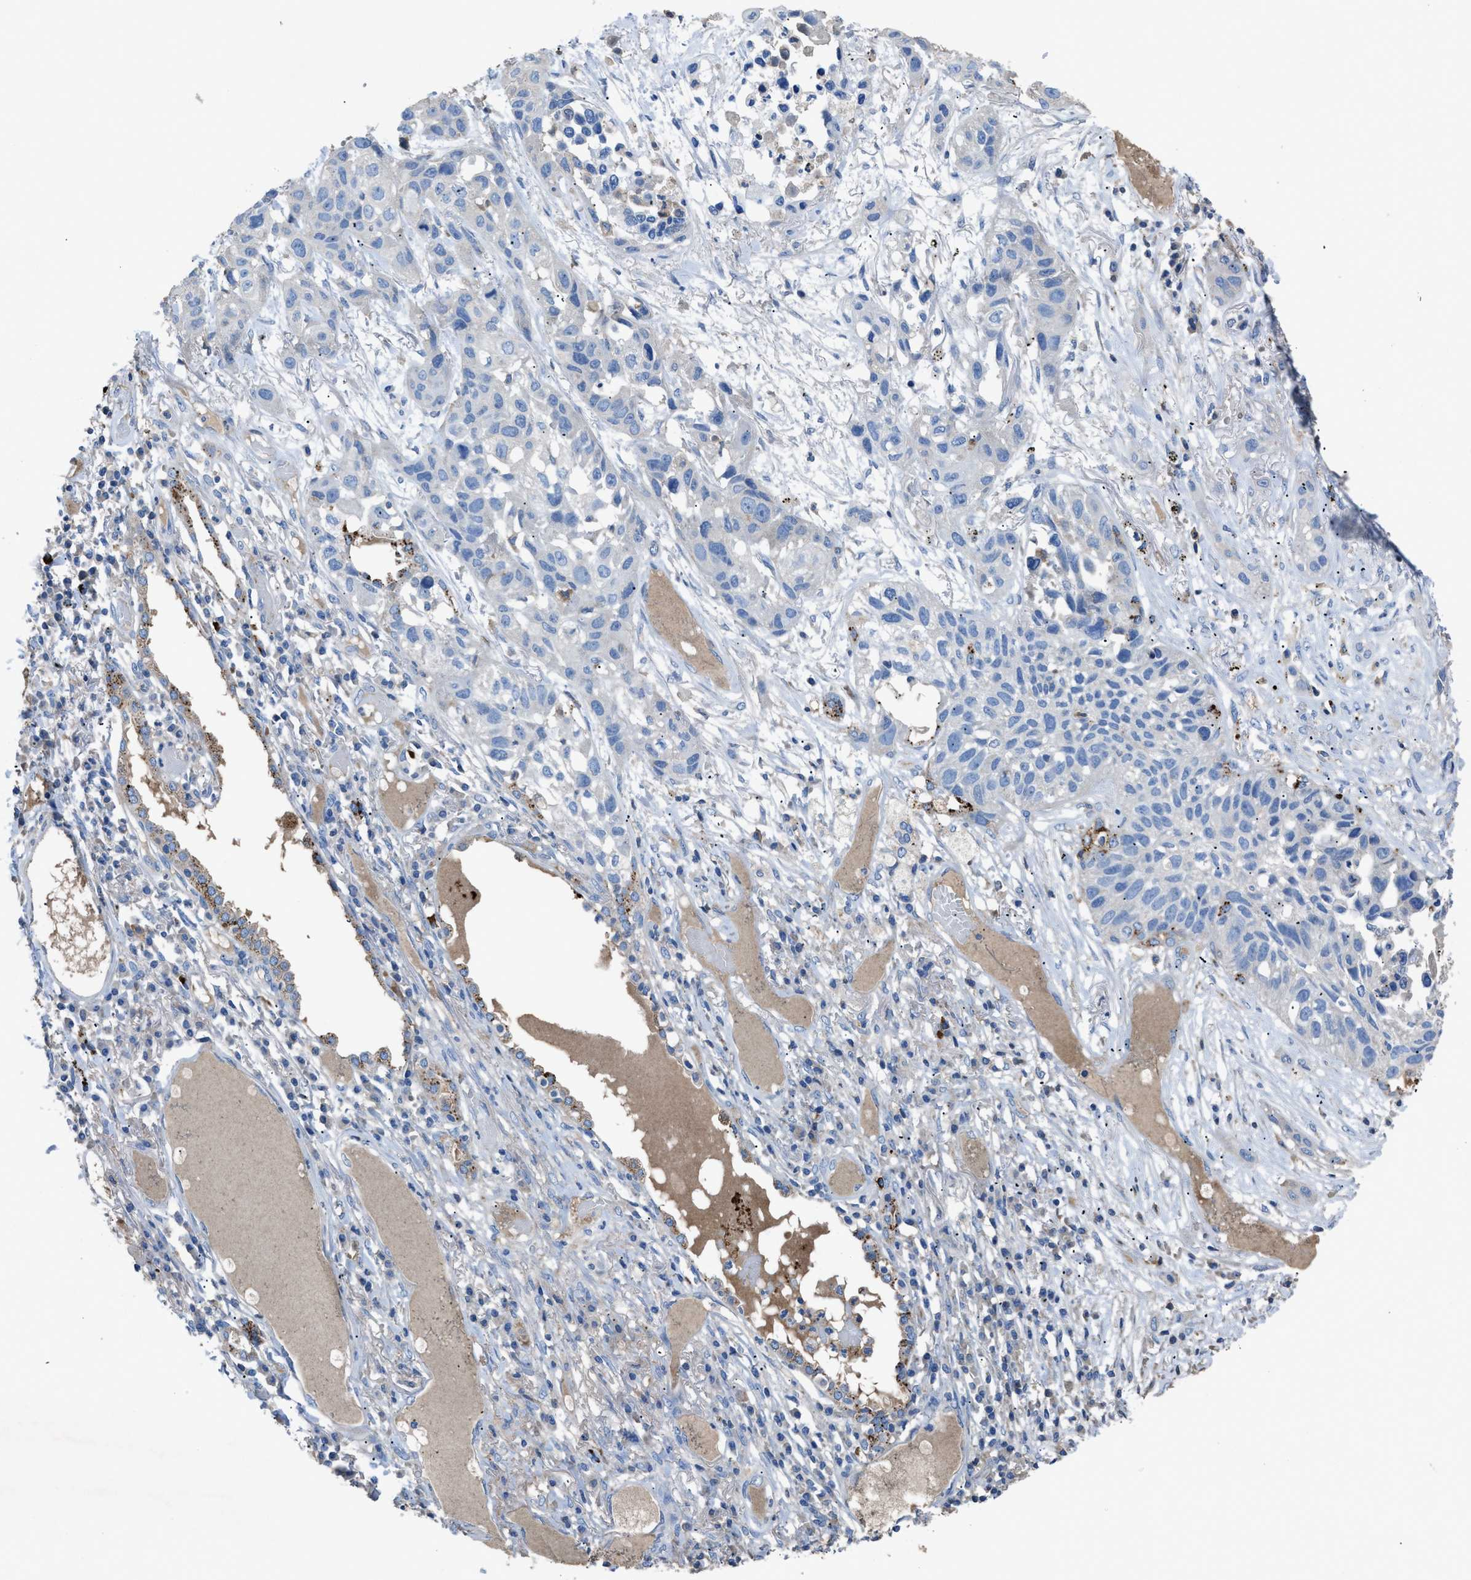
{"staining": {"intensity": "negative", "quantity": "none", "location": "none"}, "tissue": "lung cancer", "cell_type": "Tumor cells", "image_type": "cancer", "snomed": [{"axis": "morphology", "description": "Squamous cell carcinoma, NOS"}, {"axis": "topography", "description": "Lung"}], "caption": "Immunohistochemistry (IHC) photomicrograph of neoplastic tissue: lung cancer (squamous cell carcinoma) stained with DAB (3,3'-diaminobenzidine) shows no significant protein positivity in tumor cells. (Immunohistochemistry, brightfield microscopy, high magnification).", "gene": "SGCZ", "patient": {"sex": "male", "age": 71}}